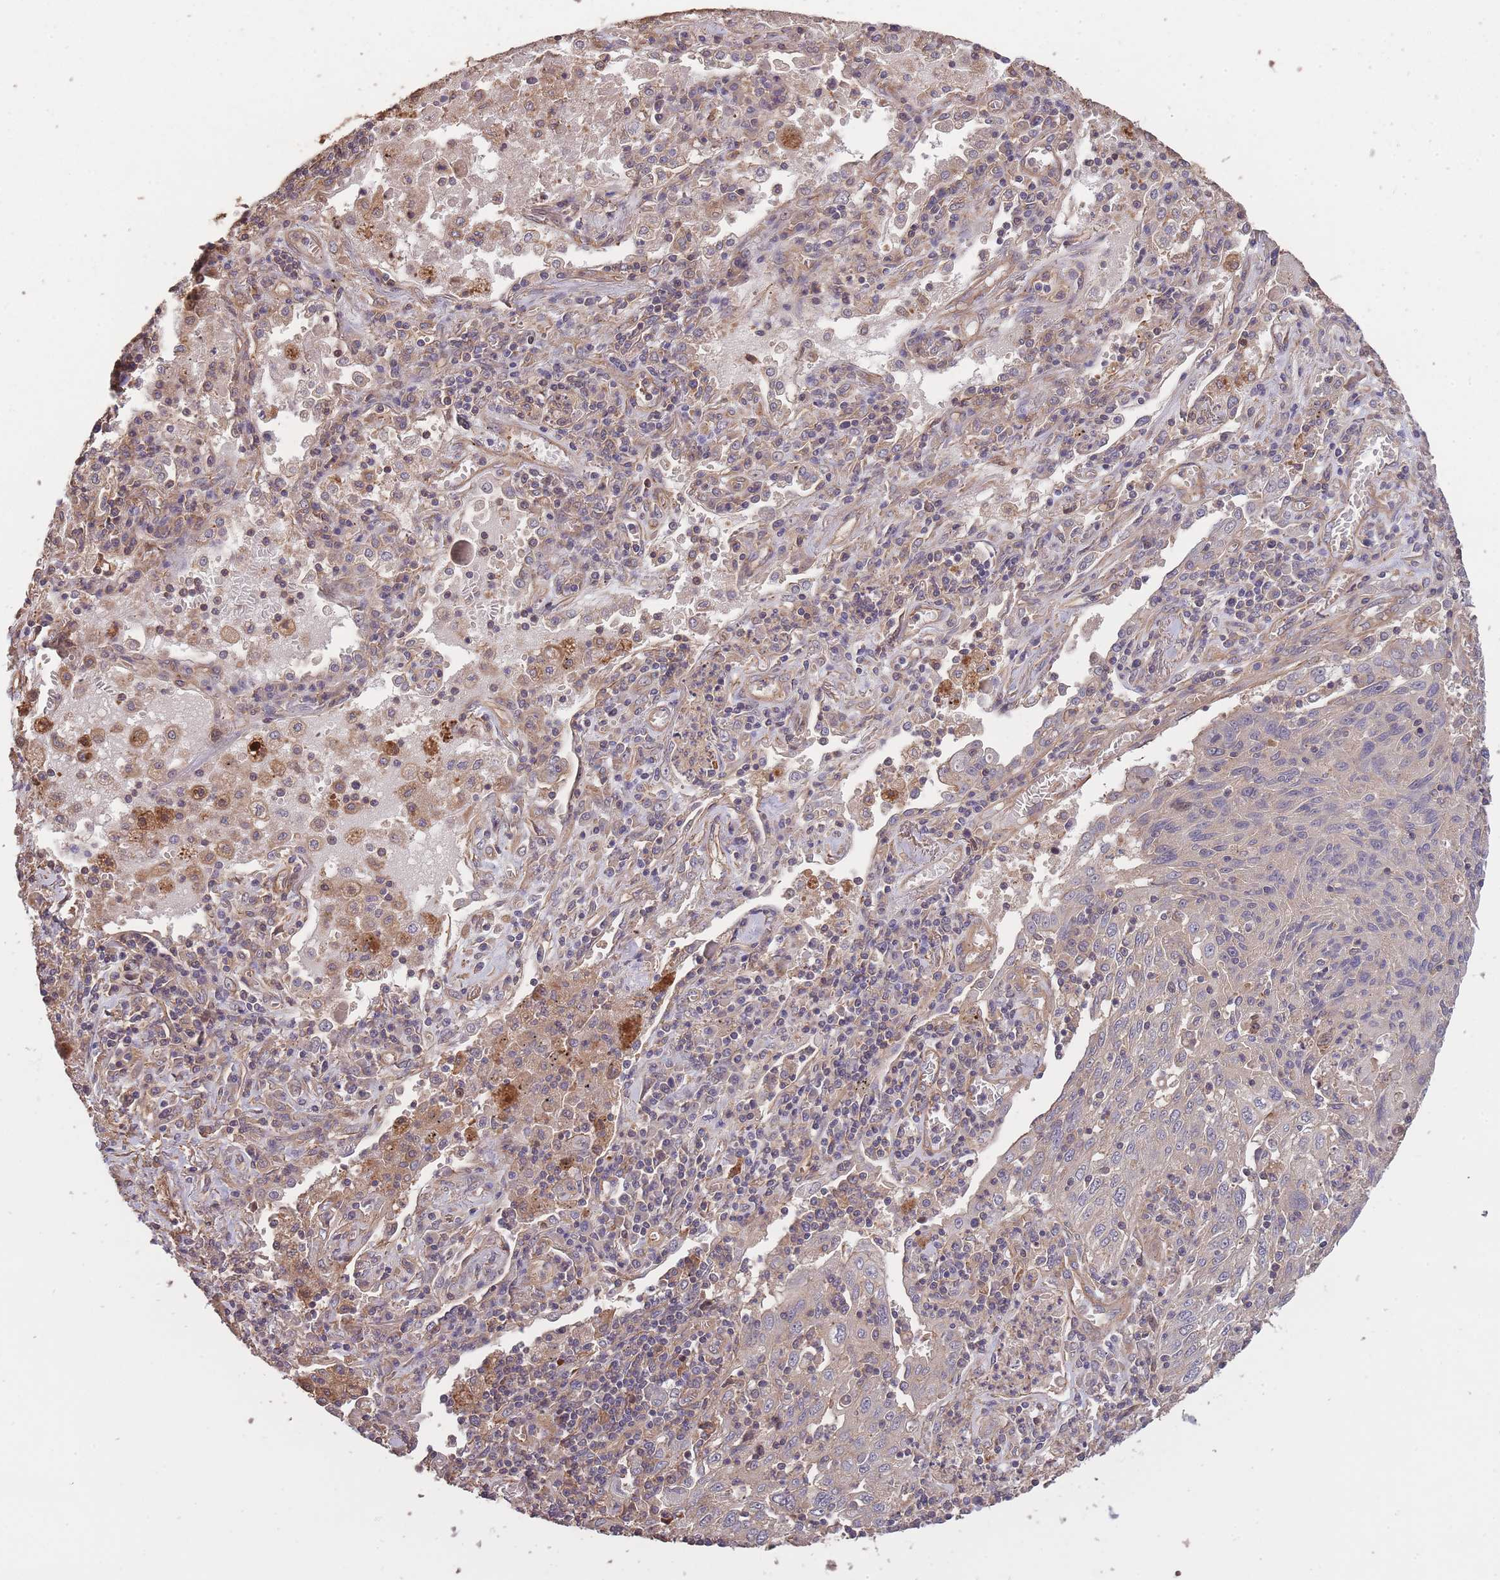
{"staining": {"intensity": "negative", "quantity": "none", "location": "none"}, "tissue": "lung cancer", "cell_type": "Tumor cells", "image_type": "cancer", "snomed": [{"axis": "morphology", "description": "Squamous cell carcinoma, NOS"}, {"axis": "topography", "description": "Lung"}], "caption": "An immunohistochemistry histopathology image of lung squamous cell carcinoma is shown. There is no staining in tumor cells of lung squamous cell carcinoma.", "gene": "ARMH3", "patient": {"sex": "female", "age": 66}}